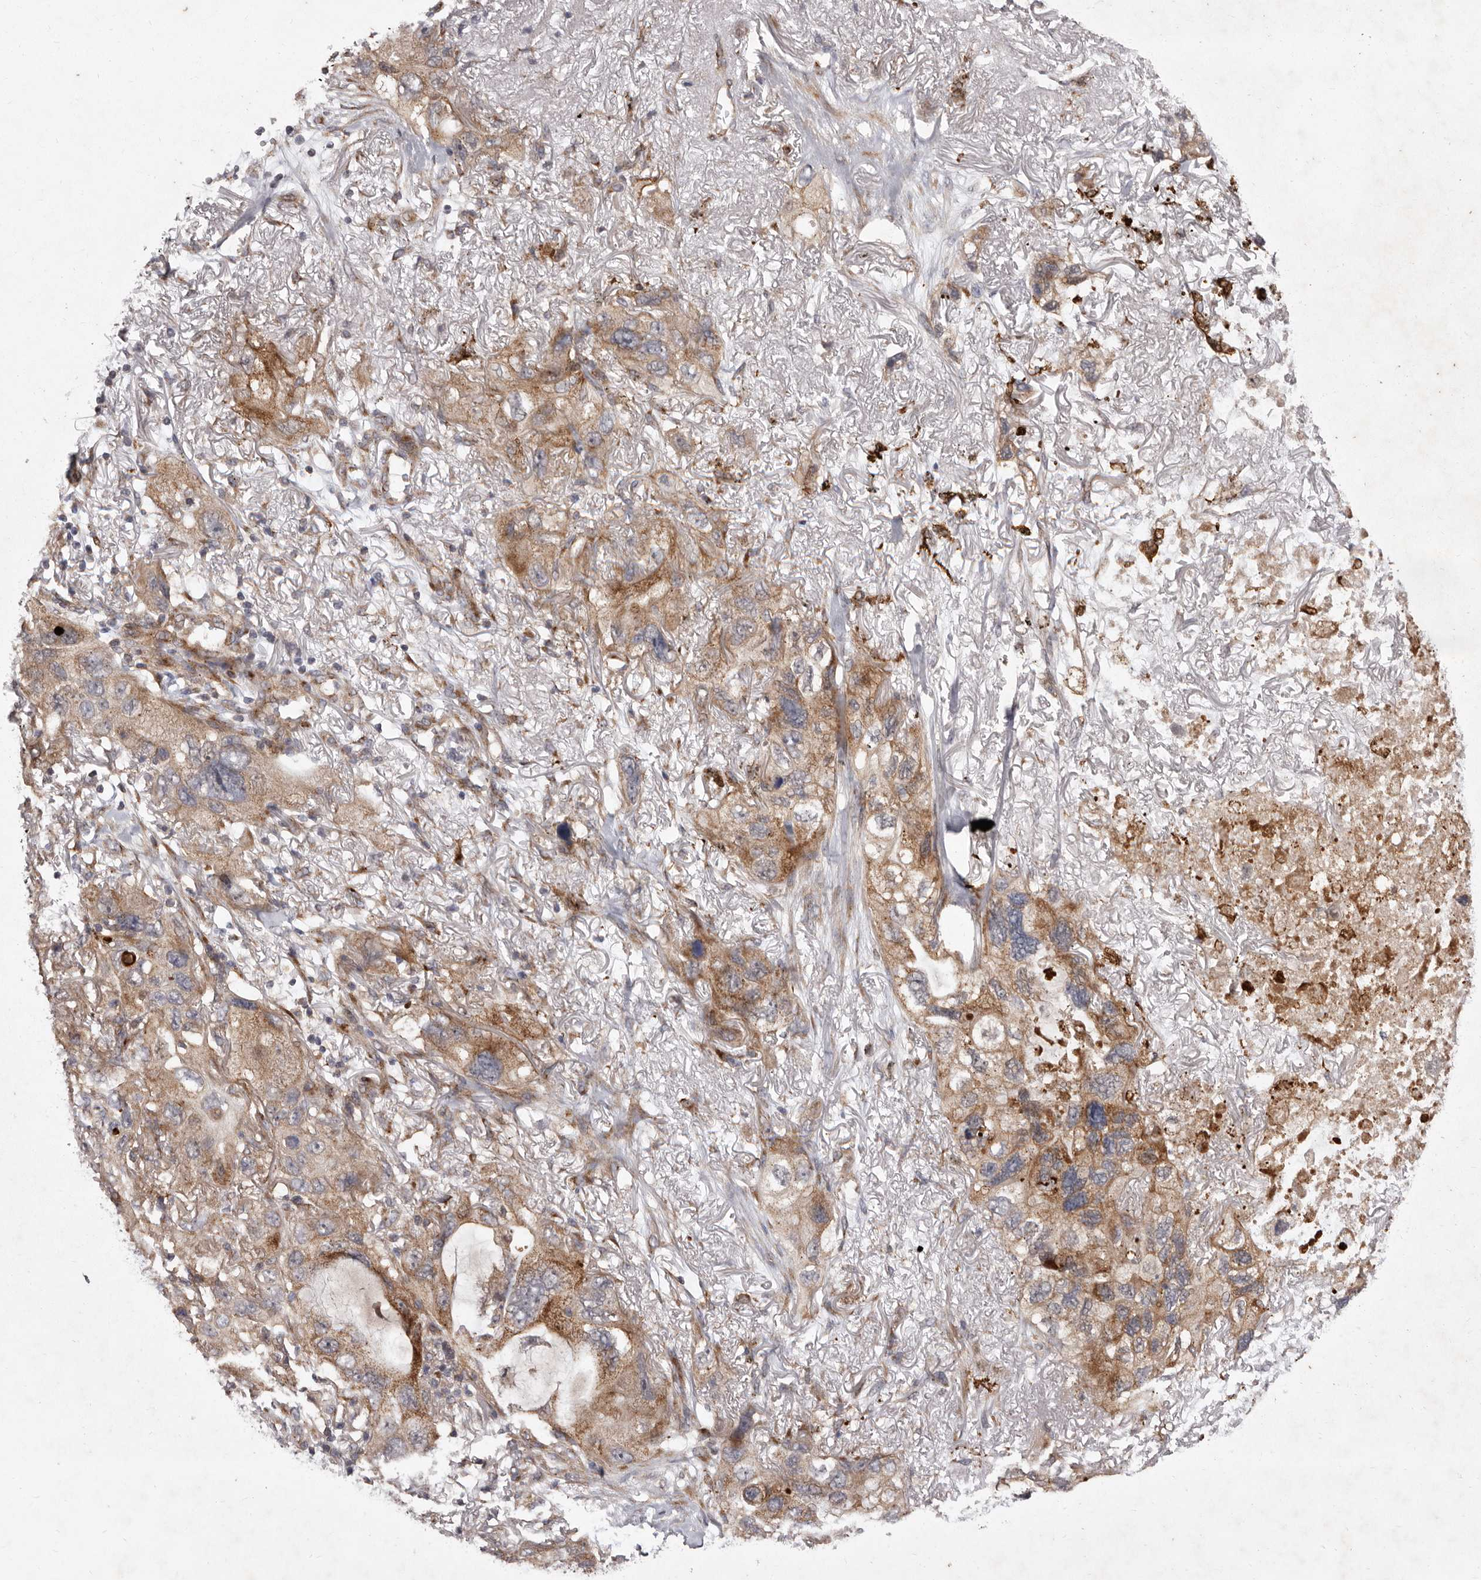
{"staining": {"intensity": "moderate", "quantity": ">75%", "location": "cytoplasmic/membranous"}, "tissue": "lung cancer", "cell_type": "Tumor cells", "image_type": "cancer", "snomed": [{"axis": "morphology", "description": "Squamous cell carcinoma, NOS"}, {"axis": "topography", "description": "Lung"}], "caption": "DAB immunohistochemical staining of squamous cell carcinoma (lung) demonstrates moderate cytoplasmic/membranous protein staining in approximately >75% of tumor cells. (DAB (3,3'-diaminobenzidine) = brown stain, brightfield microscopy at high magnification).", "gene": "FLAD1", "patient": {"sex": "female", "age": 73}}